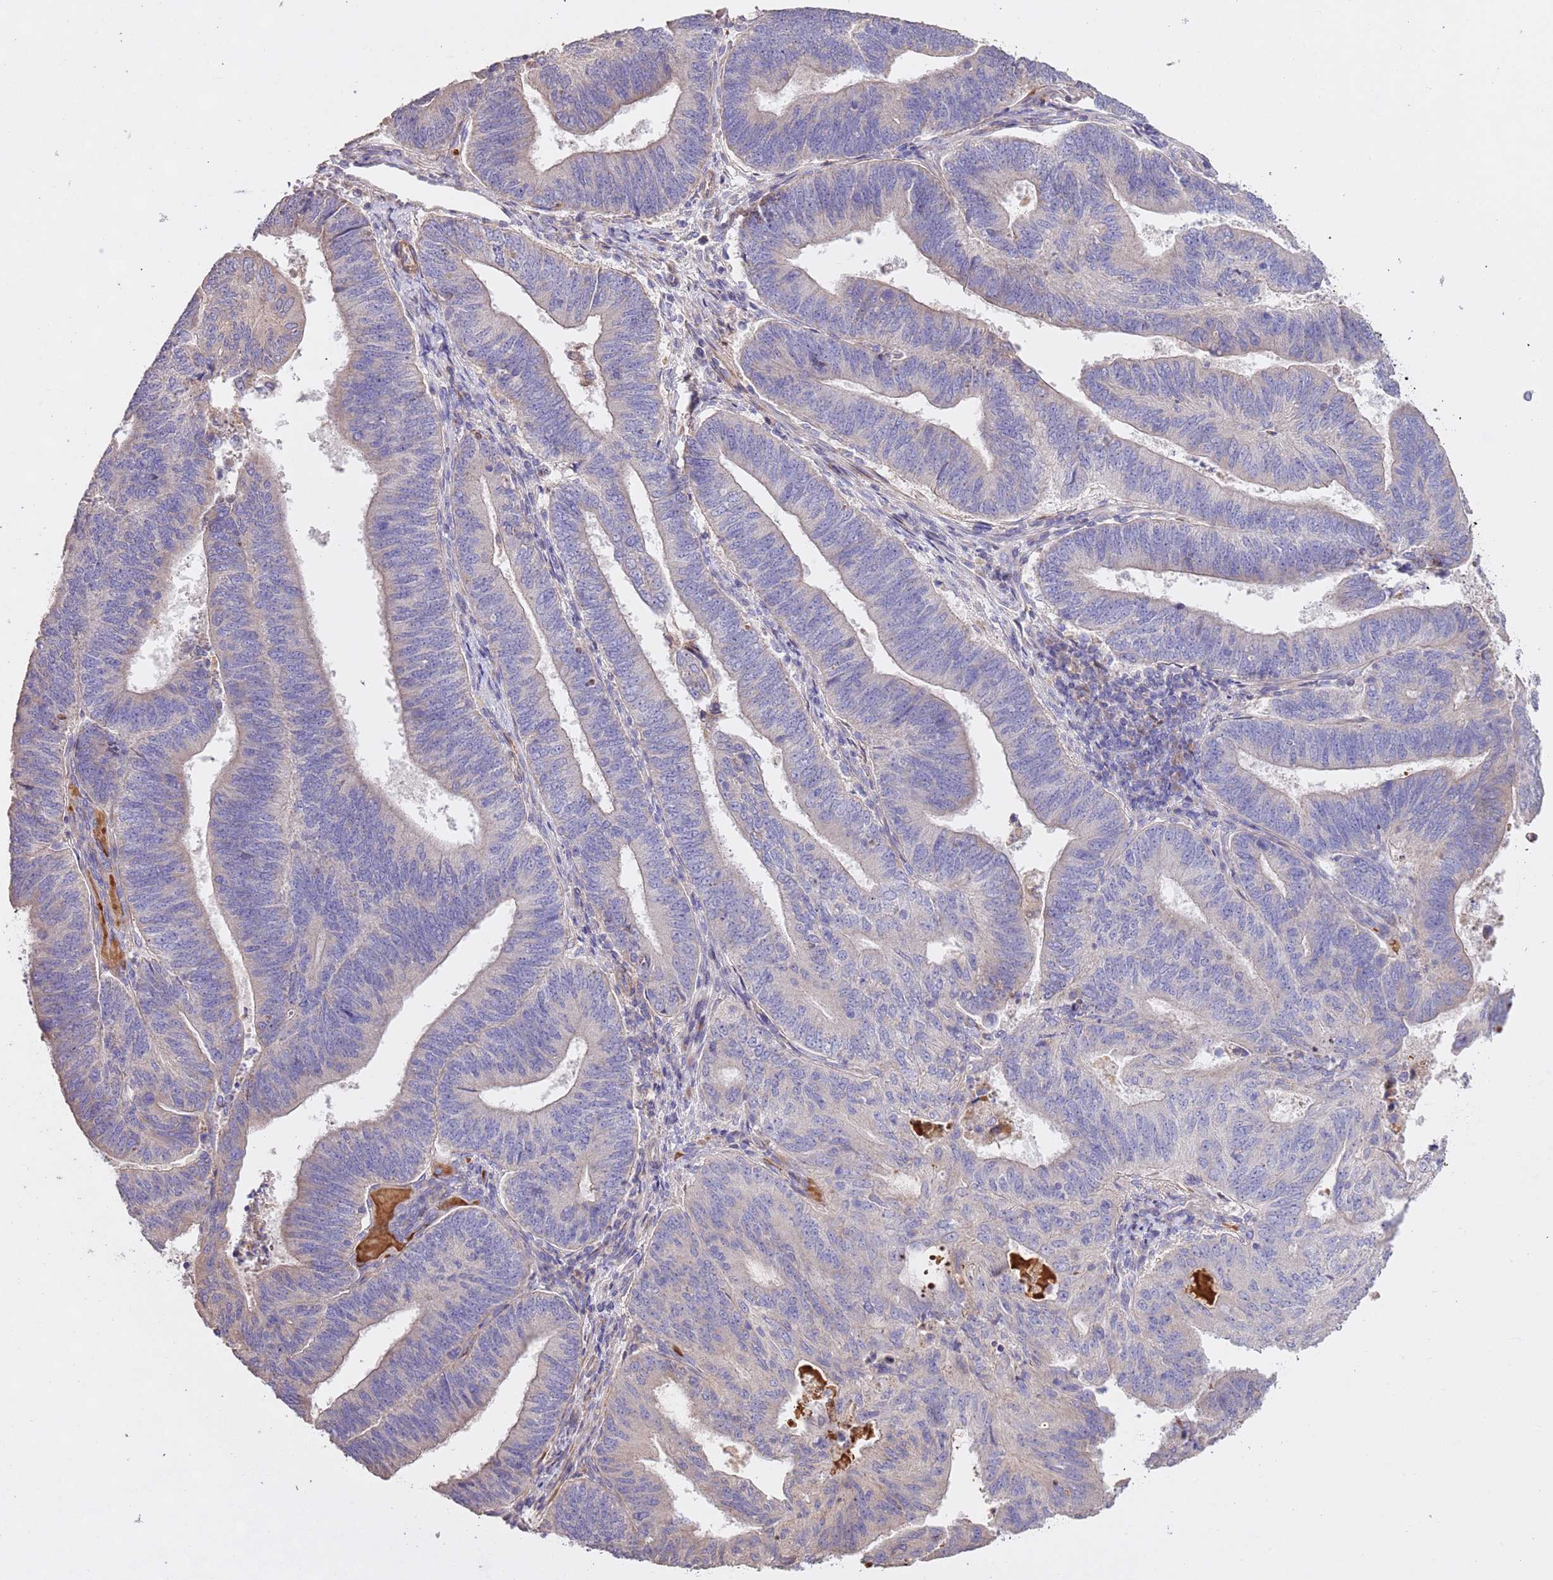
{"staining": {"intensity": "negative", "quantity": "none", "location": "none"}, "tissue": "endometrial cancer", "cell_type": "Tumor cells", "image_type": "cancer", "snomed": [{"axis": "morphology", "description": "Adenocarcinoma, NOS"}, {"axis": "topography", "description": "Endometrium"}], "caption": "Photomicrograph shows no significant protein positivity in tumor cells of endometrial cancer (adenocarcinoma). Nuclei are stained in blue.", "gene": "PIGA", "patient": {"sex": "female", "age": 70}}